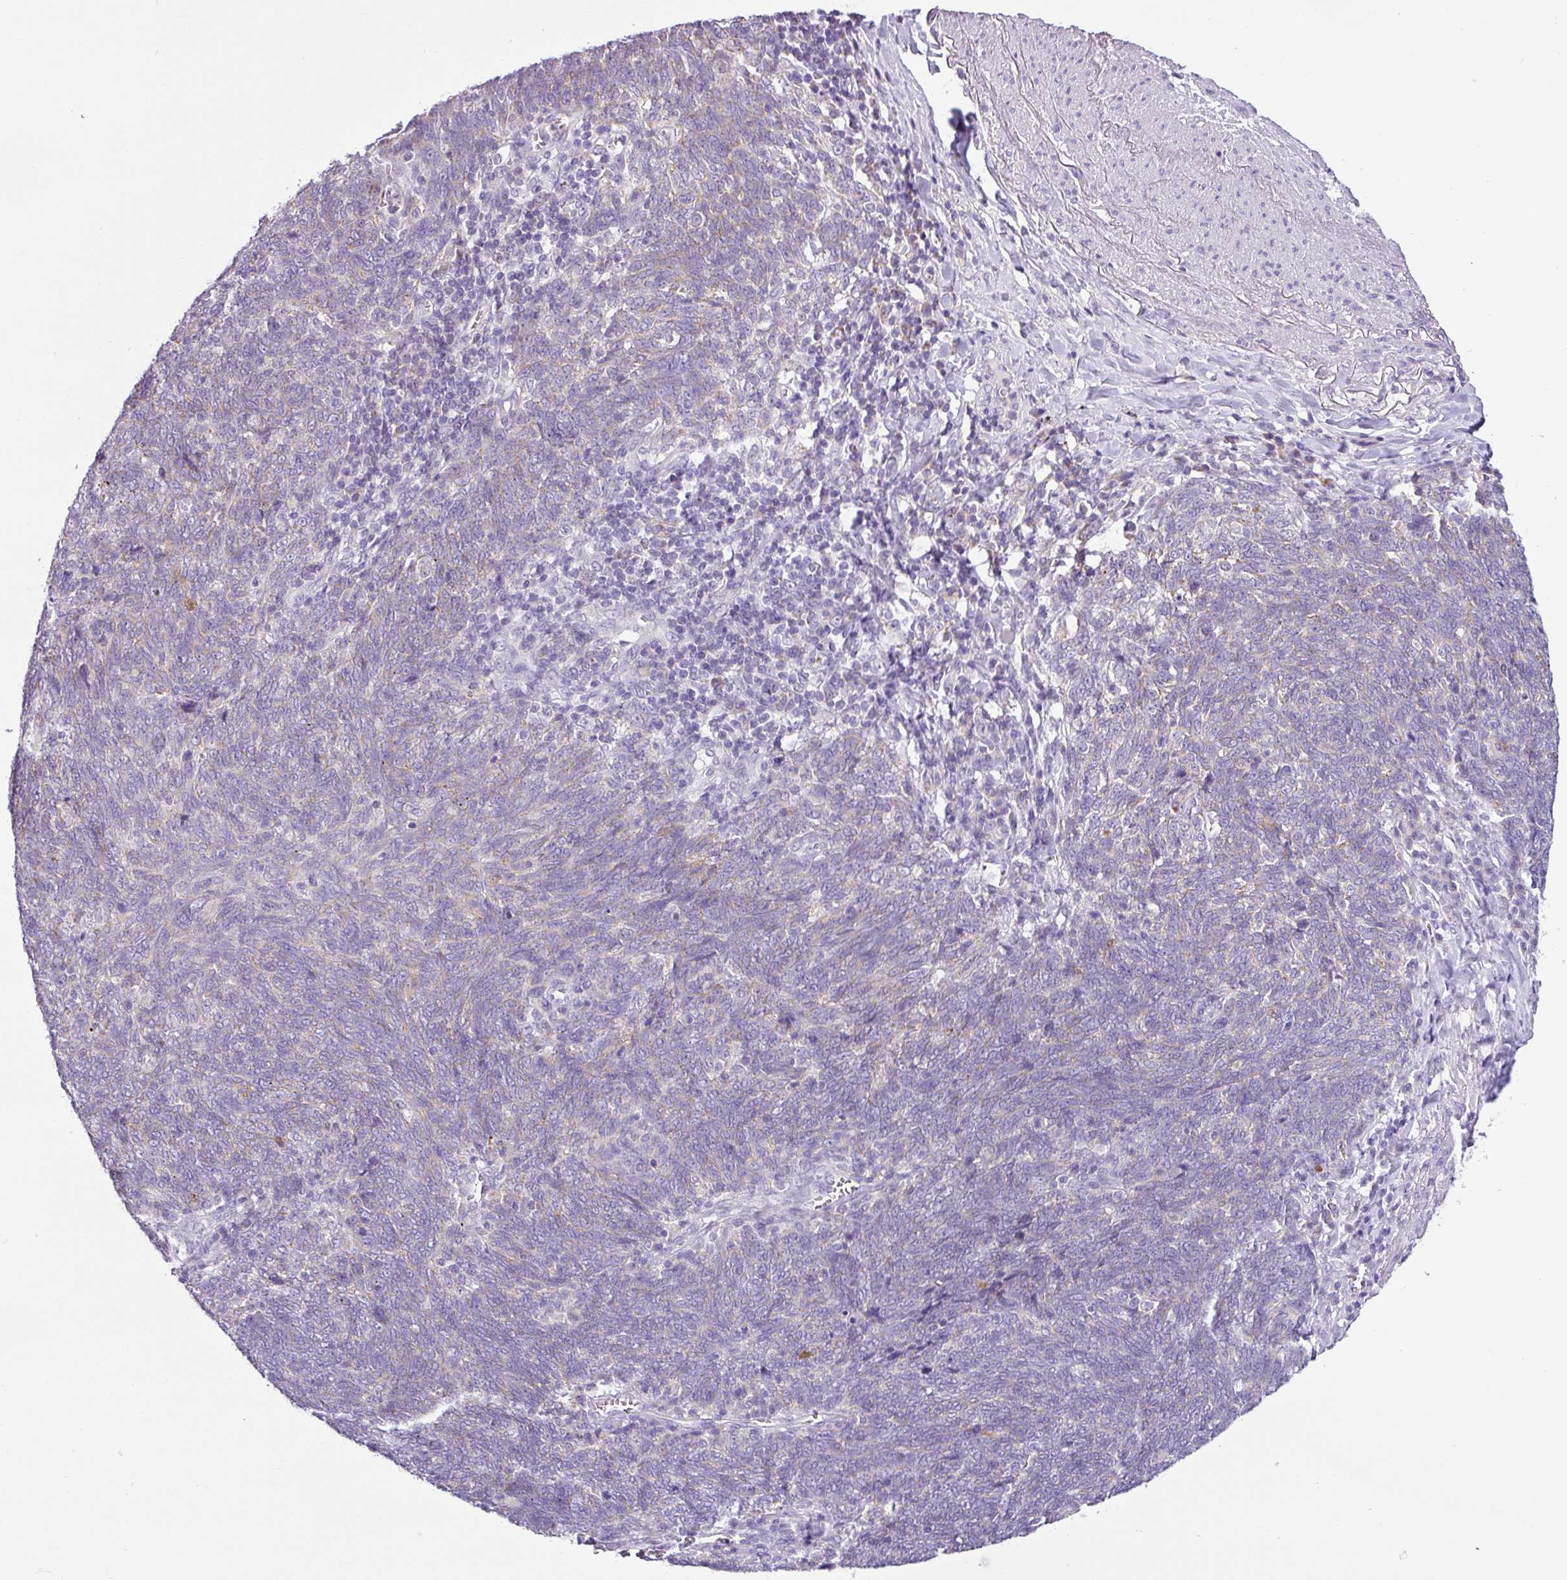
{"staining": {"intensity": "negative", "quantity": "none", "location": "none"}, "tissue": "lung cancer", "cell_type": "Tumor cells", "image_type": "cancer", "snomed": [{"axis": "morphology", "description": "Squamous cell carcinoma, NOS"}, {"axis": "topography", "description": "Lung"}], "caption": "Immunohistochemical staining of human lung squamous cell carcinoma shows no significant expression in tumor cells.", "gene": "HMCN2", "patient": {"sex": "female", "age": 72}}